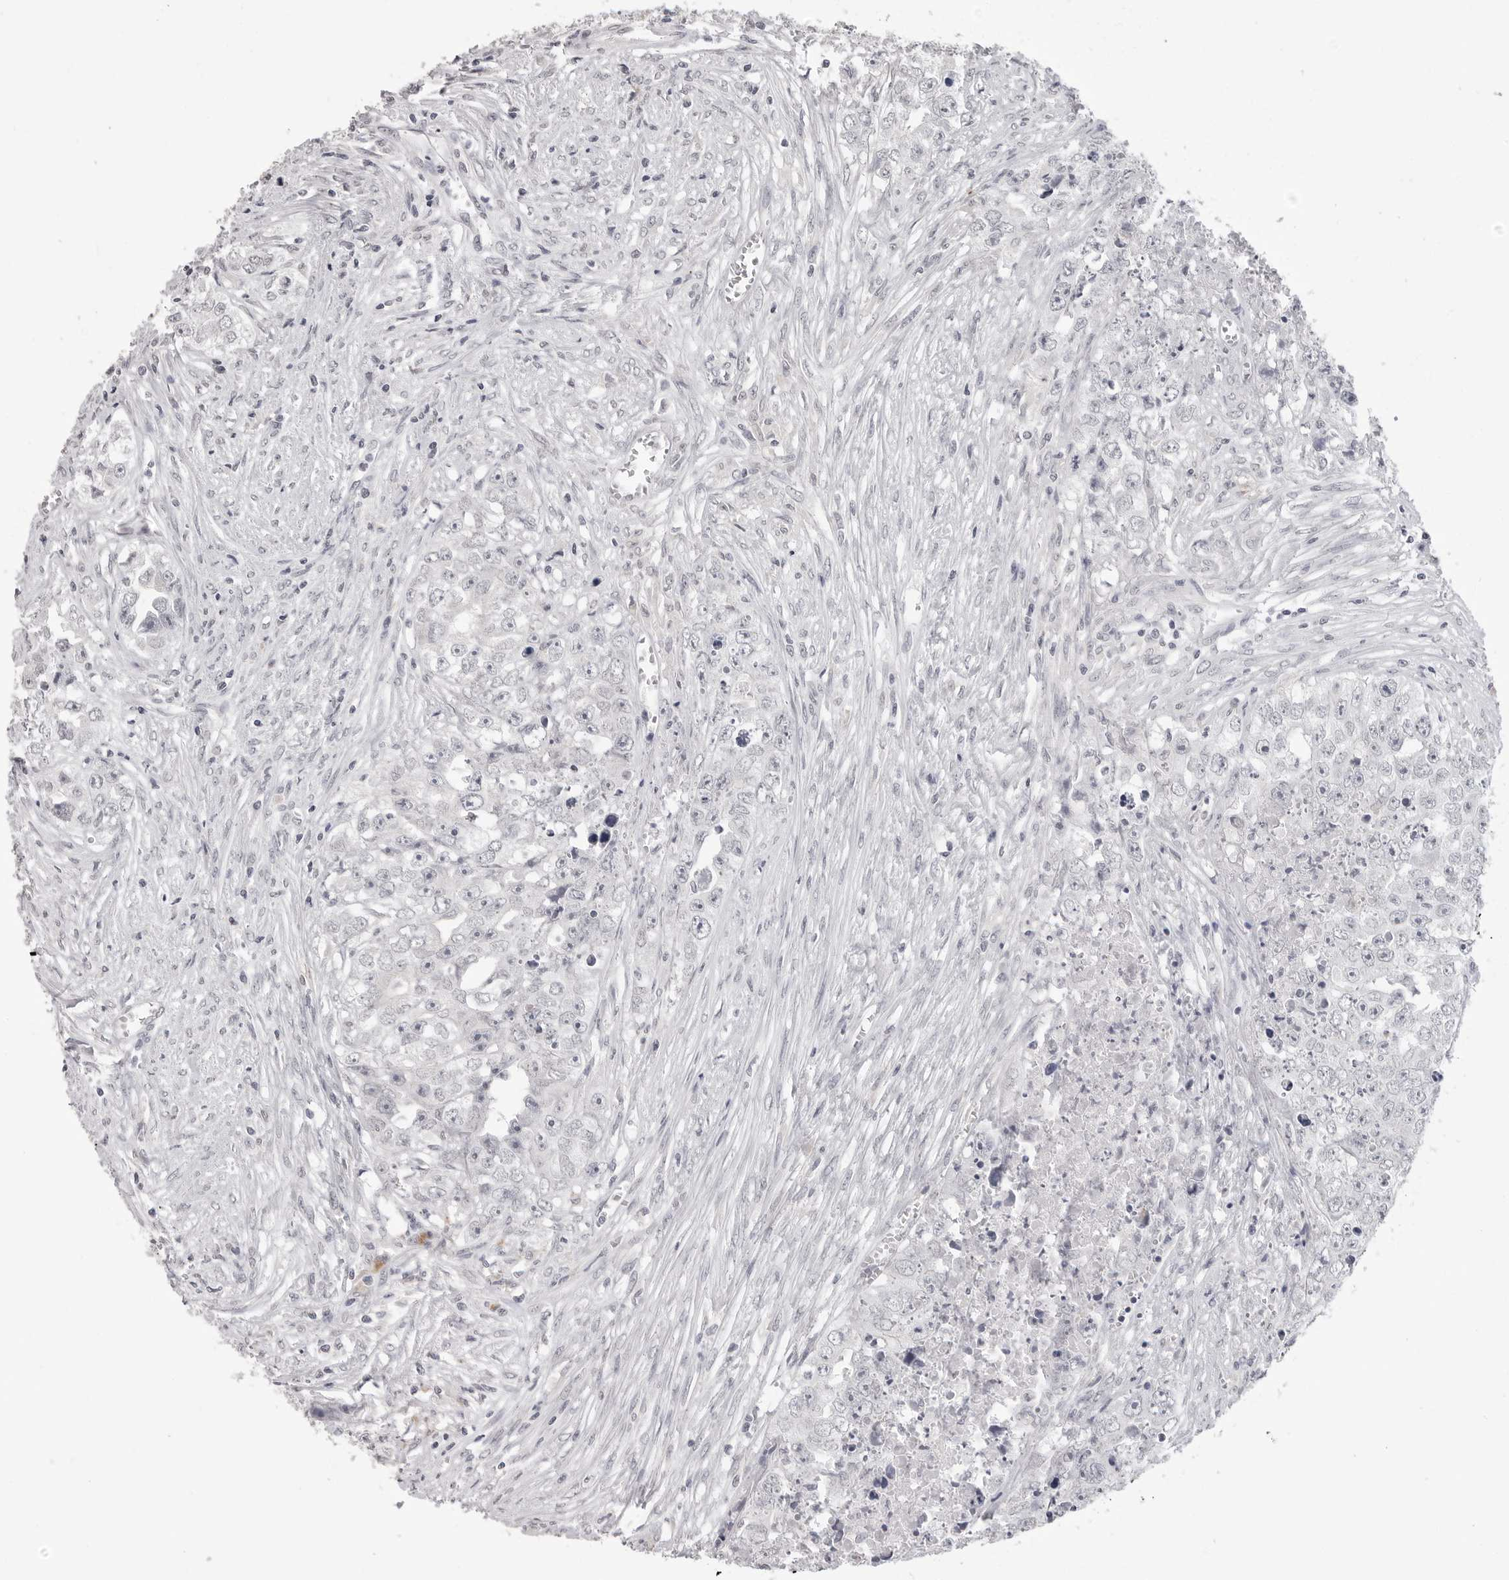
{"staining": {"intensity": "negative", "quantity": "none", "location": "none"}, "tissue": "testis cancer", "cell_type": "Tumor cells", "image_type": "cancer", "snomed": [{"axis": "morphology", "description": "Seminoma, NOS"}, {"axis": "morphology", "description": "Carcinoma, Embryonal, NOS"}, {"axis": "topography", "description": "Testis"}], "caption": "Protein analysis of seminoma (testis) exhibits no significant expression in tumor cells. (Stains: DAB IHC with hematoxylin counter stain, Microscopy: brightfield microscopy at high magnification).", "gene": "PRSS1", "patient": {"sex": "male", "age": 43}}